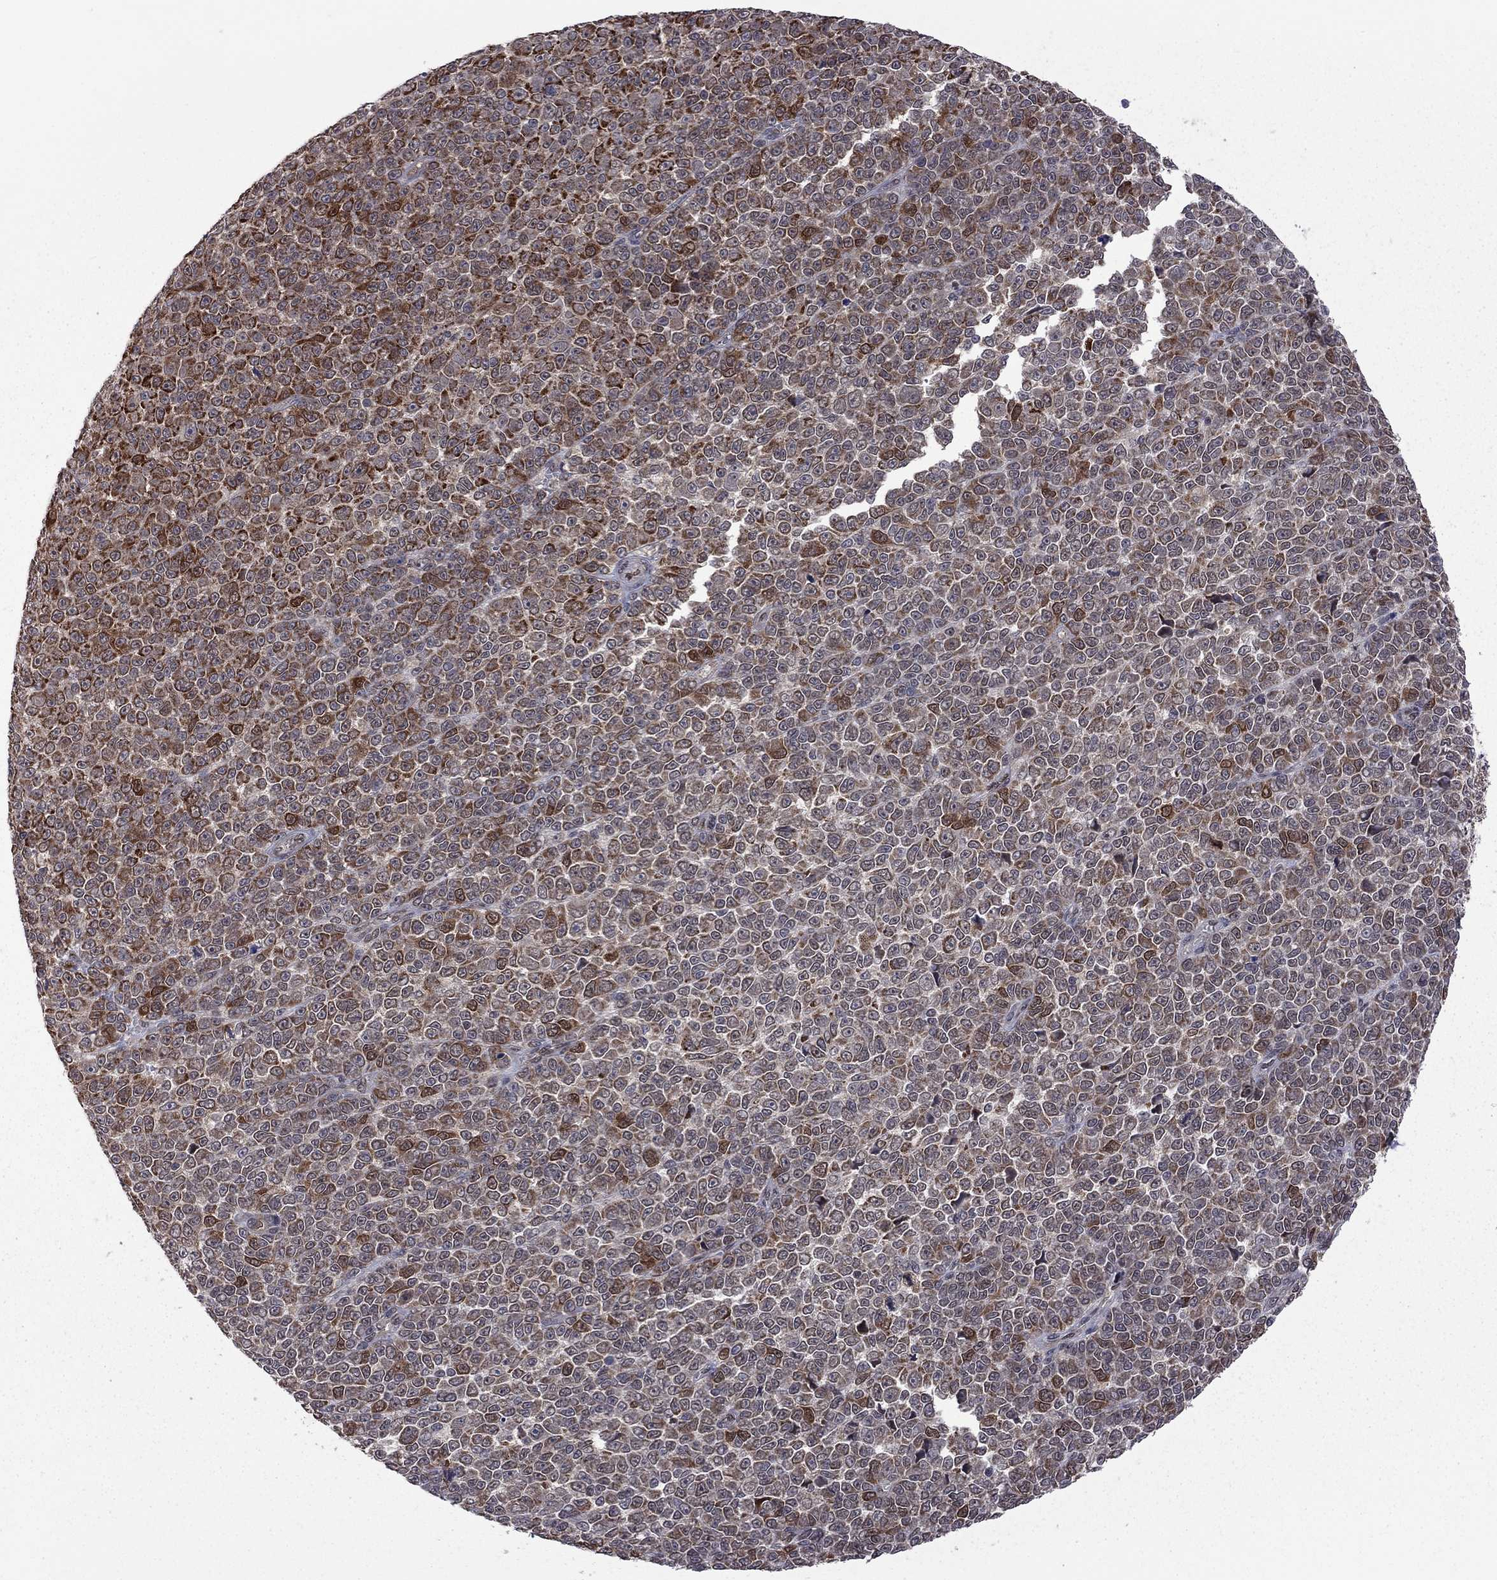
{"staining": {"intensity": "strong", "quantity": "<25%", "location": "cytoplasmic/membranous"}, "tissue": "melanoma", "cell_type": "Tumor cells", "image_type": "cancer", "snomed": [{"axis": "morphology", "description": "Malignant melanoma, NOS"}, {"axis": "topography", "description": "Skin"}], "caption": "Immunohistochemical staining of human malignant melanoma exhibits medium levels of strong cytoplasmic/membranous expression in about <25% of tumor cells.", "gene": "GPAA1", "patient": {"sex": "female", "age": 95}}